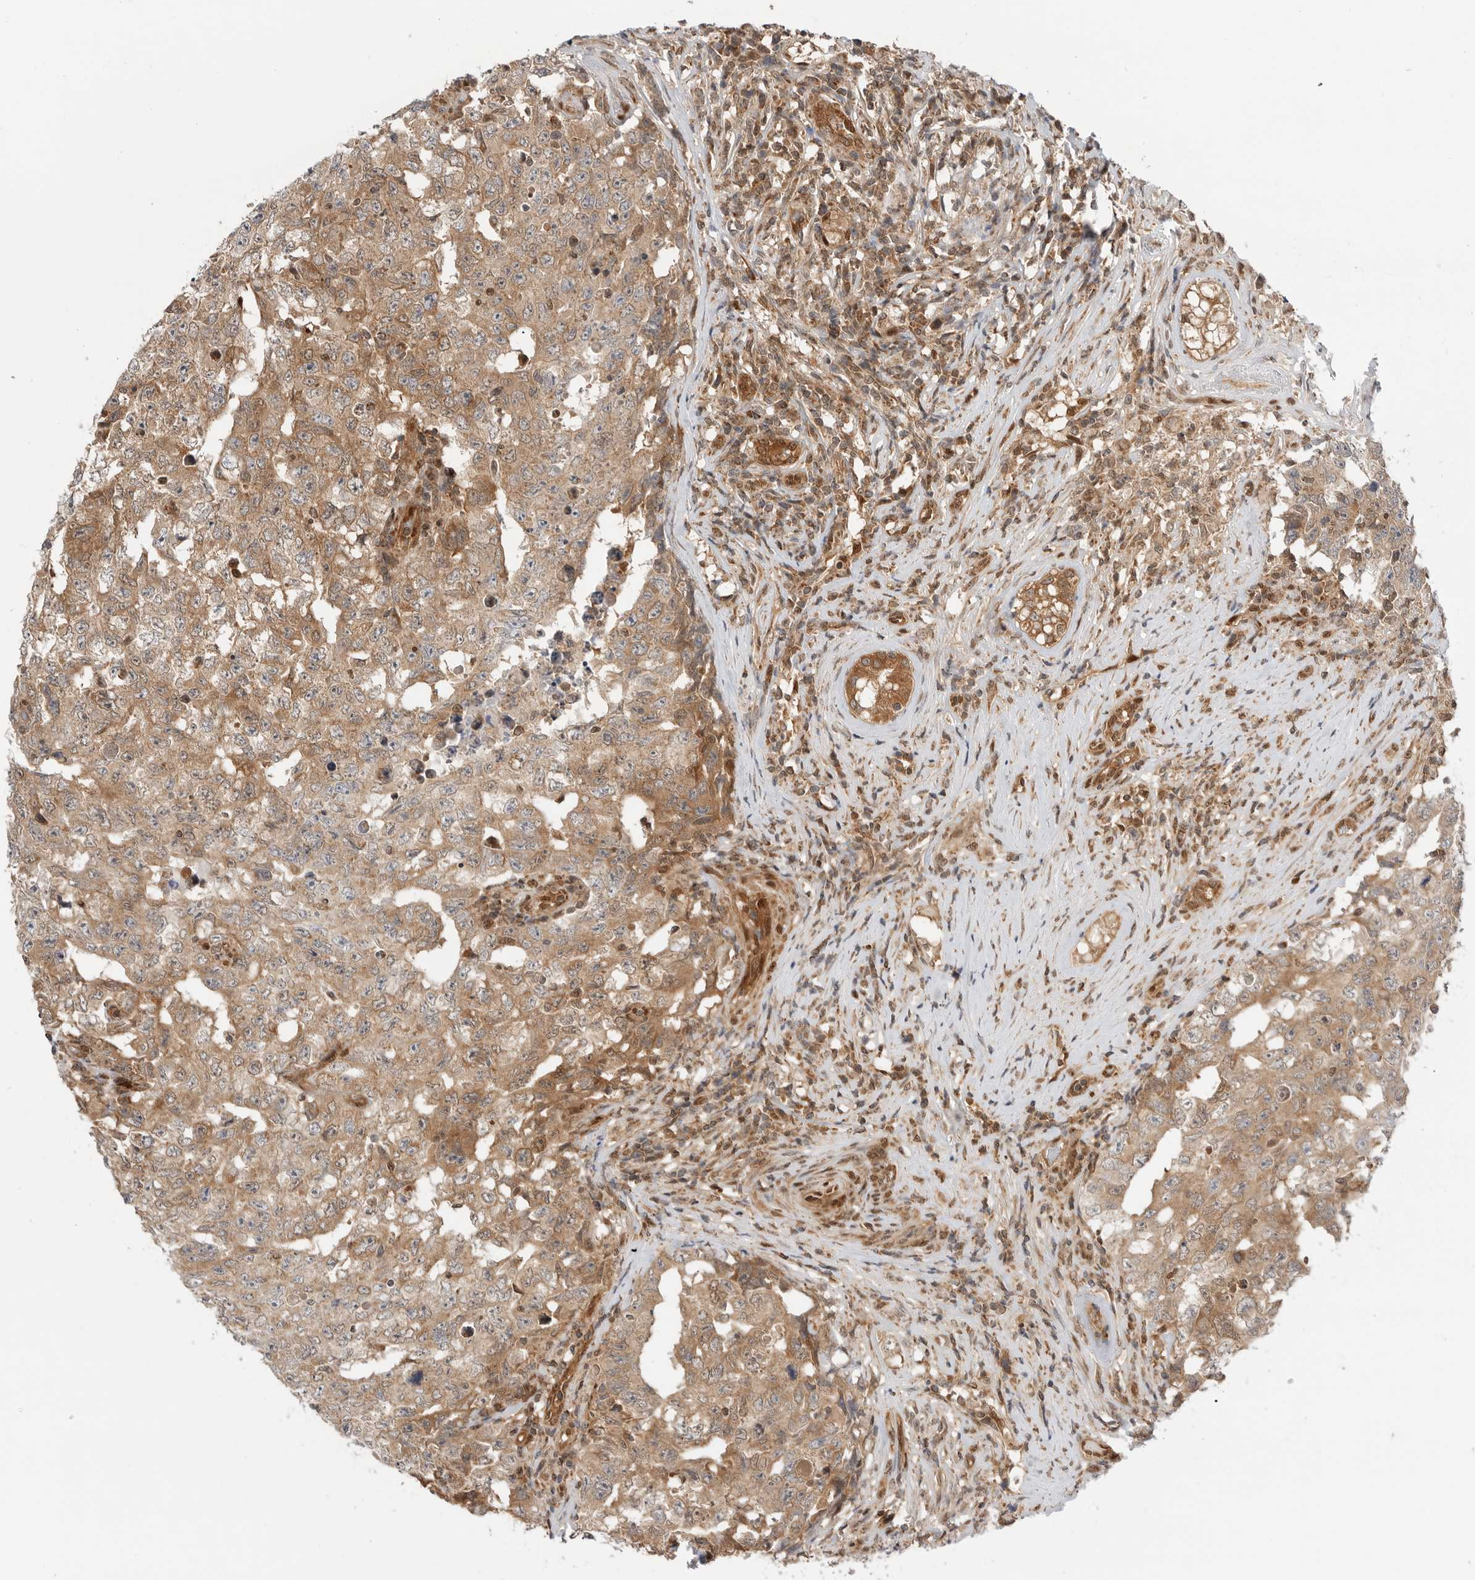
{"staining": {"intensity": "moderate", "quantity": ">75%", "location": "cytoplasmic/membranous"}, "tissue": "testis cancer", "cell_type": "Tumor cells", "image_type": "cancer", "snomed": [{"axis": "morphology", "description": "Carcinoma, Embryonal, NOS"}, {"axis": "topography", "description": "Testis"}], "caption": "This photomicrograph reveals IHC staining of testis cancer, with medium moderate cytoplasmic/membranous positivity in approximately >75% of tumor cells.", "gene": "DCAF8", "patient": {"sex": "male", "age": 26}}